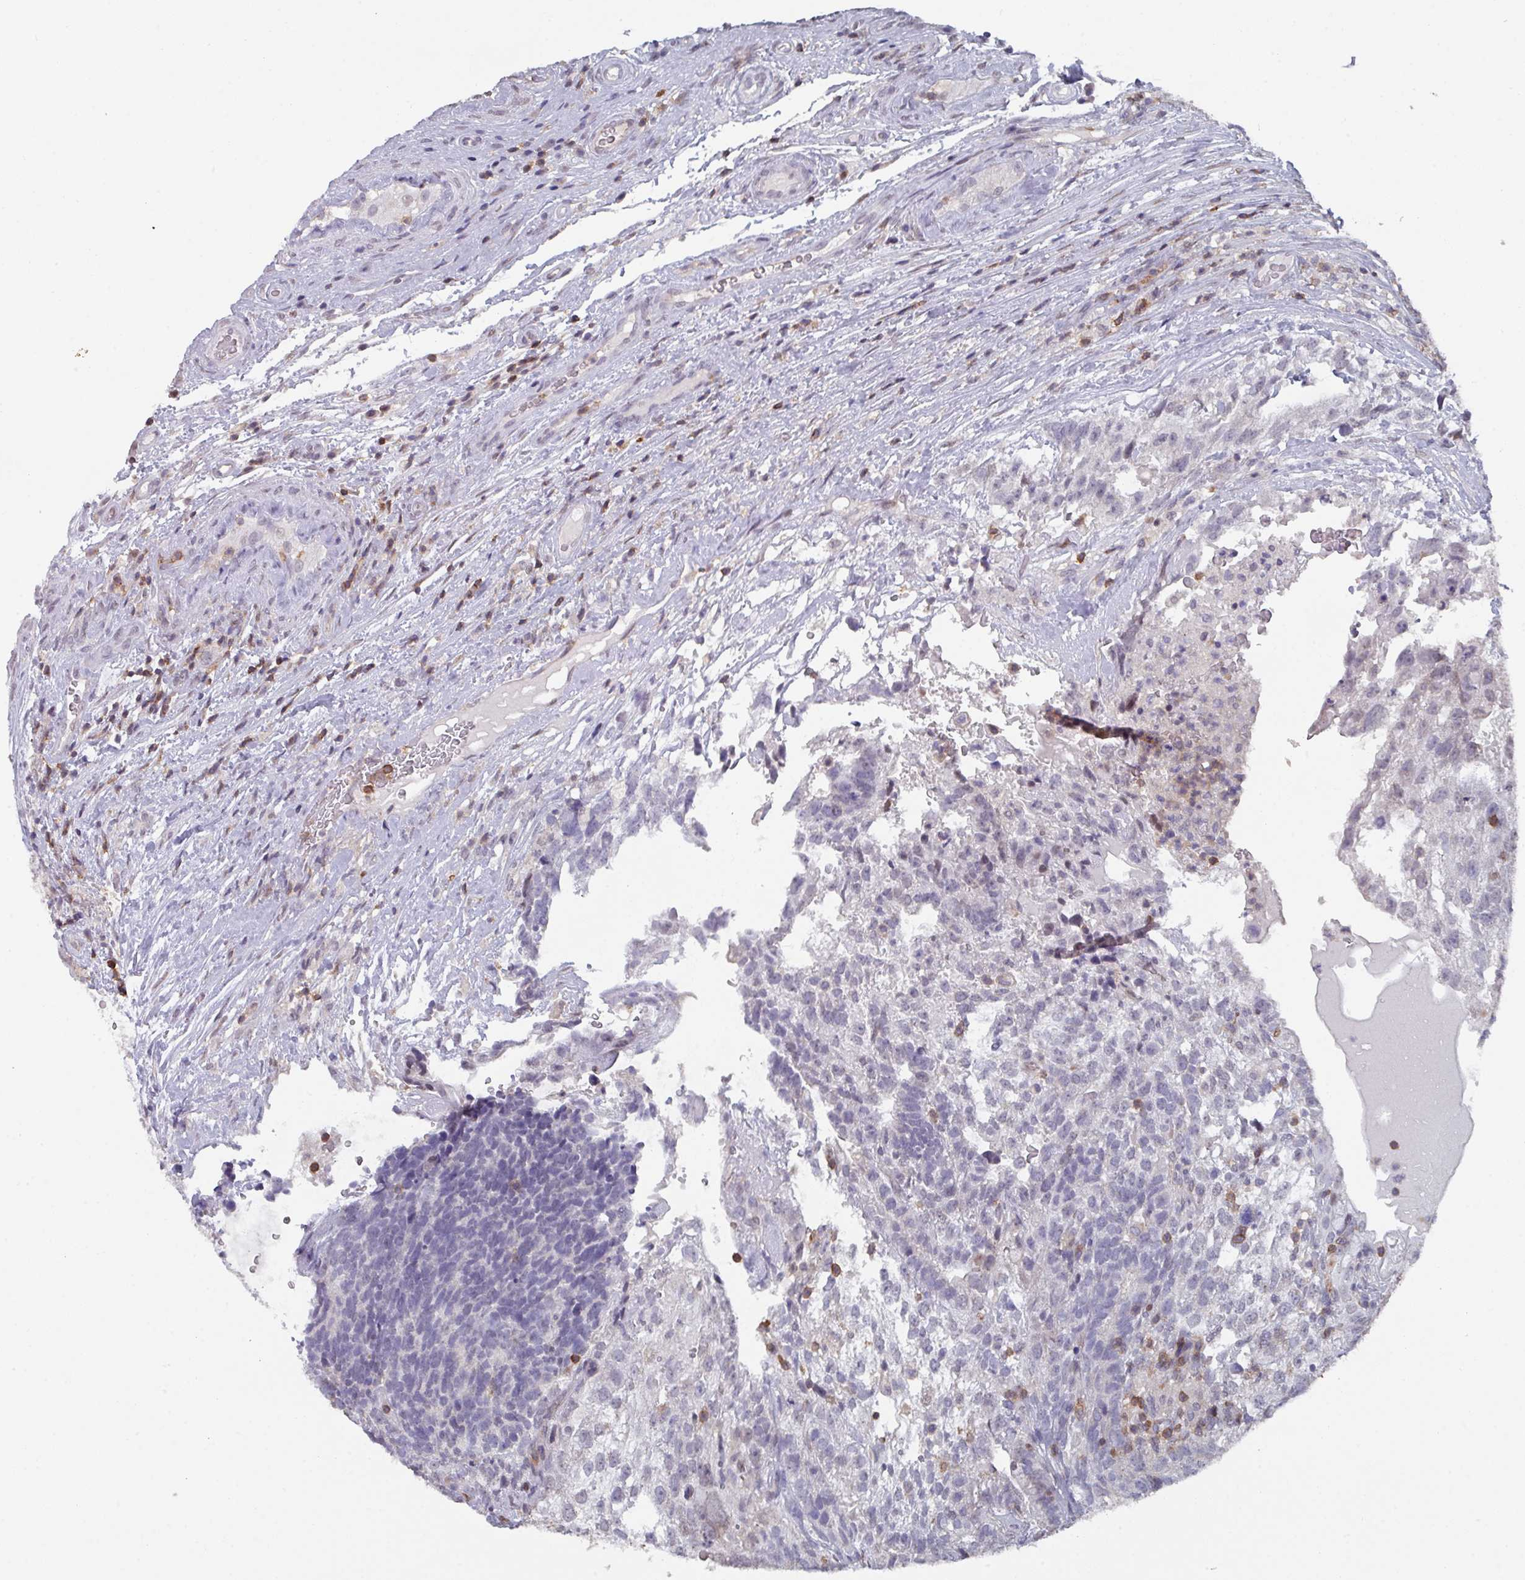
{"staining": {"intensity": "negative", "quantity": "none", "location": "none"}, "tissue": "testis cancer", "cell_type": "Tumor cells", "image_type": "cancer", "snomed": [{"axis": "morphology", "description": "Seminoma, NOS"}, {"axis": "morphology", "description": "Carcinoma, Embryonal, NOS"}, {"axis": "topography", "description": "Testis"}], "caption": "A histopathology image of testis cancer stained for a protein shows no brown staining in tumor cells.", "gene": "RASAL3", "patient": {"sex": "male", "age": 41}}